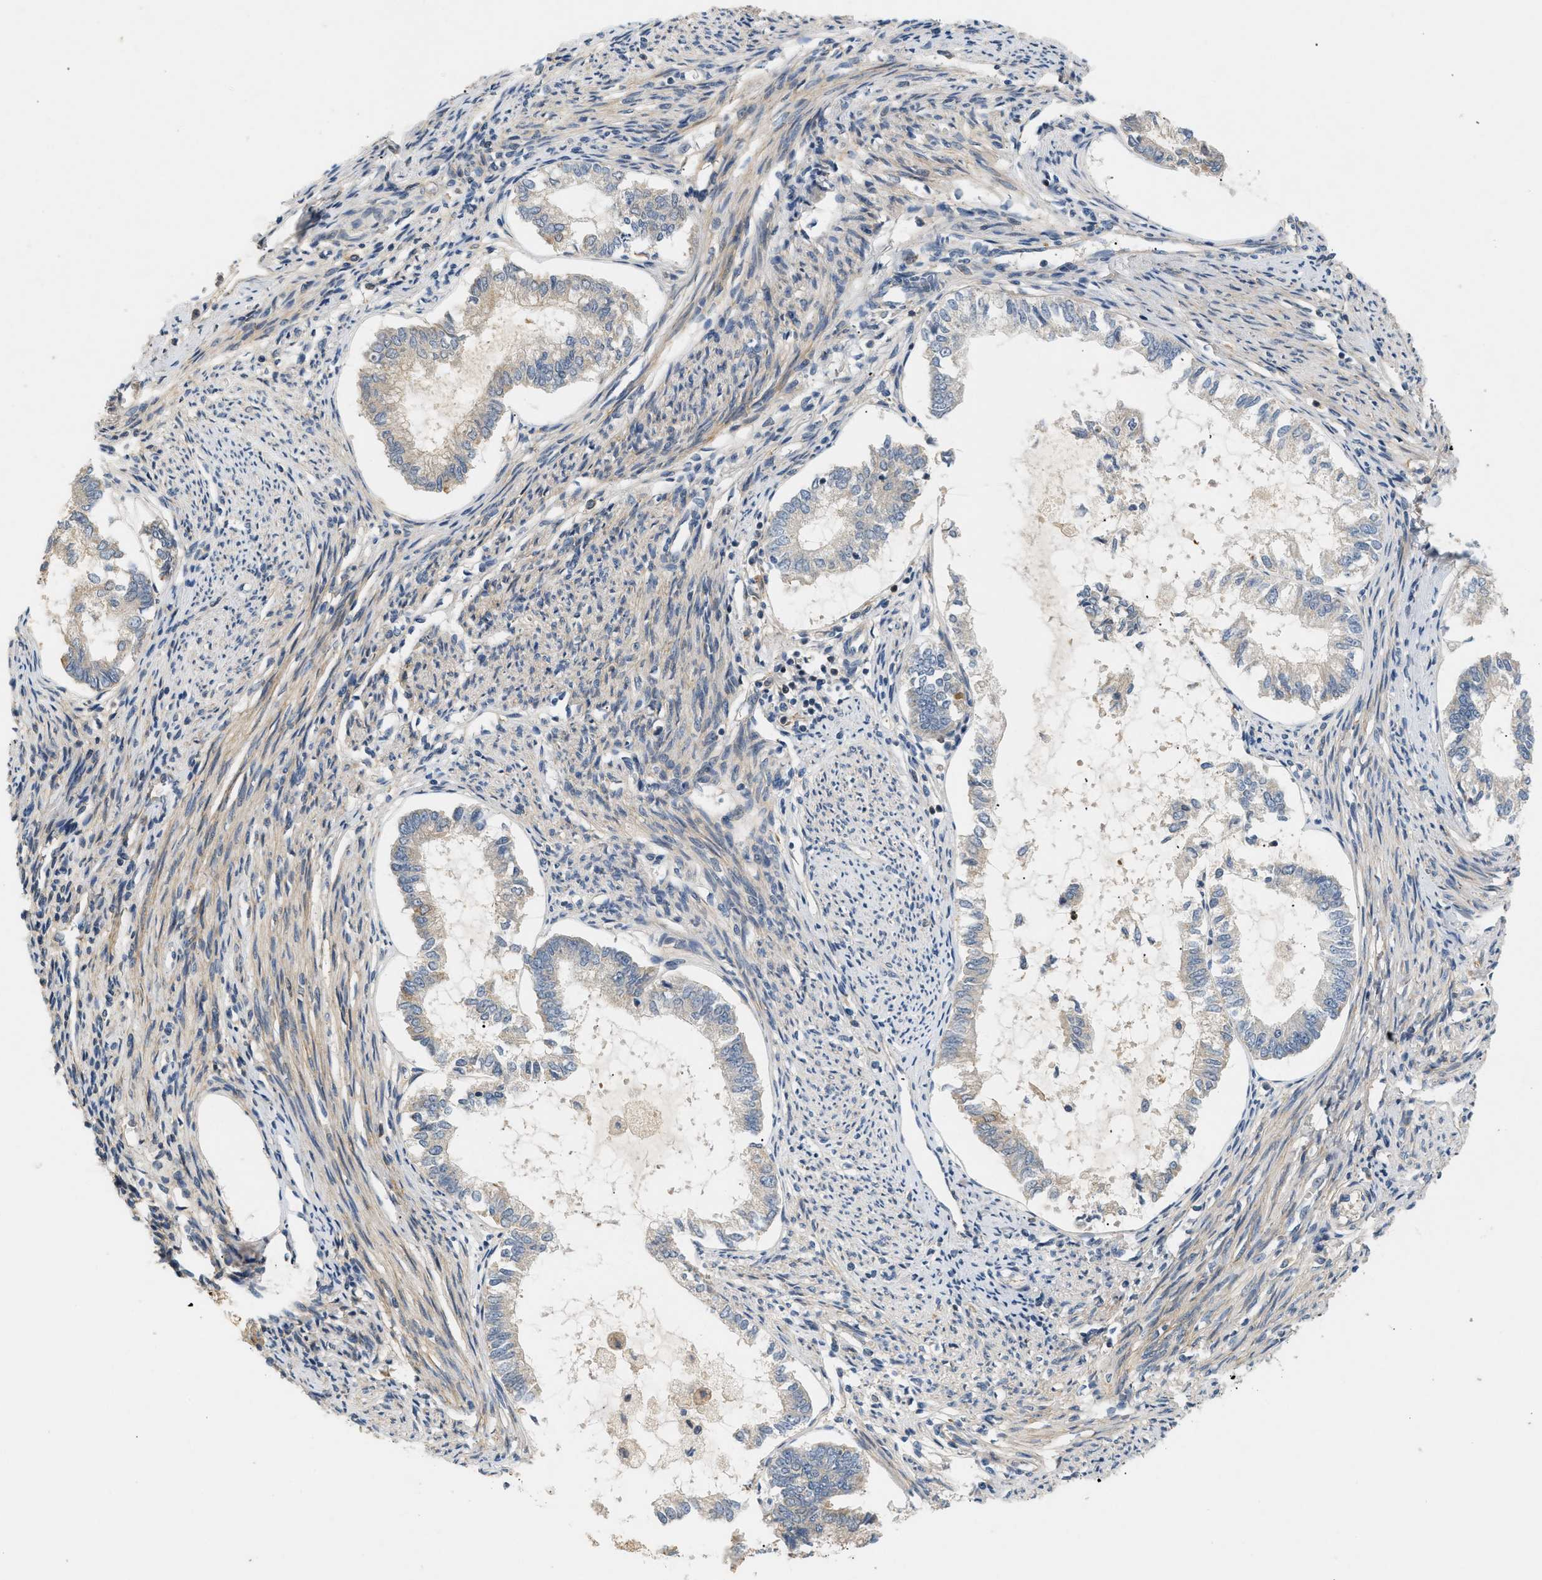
{"staining": {"intensity": "weak", "quantity": "<25%", "location": "cytoplasmic/membranous"}, "tissue": "endometrial cancer", "cell_type": "Tumor cells", "image_type": "cancer", "snomed": [{"axis": "morphology", "description": "Adenocarcinoma, NOS"}, {"axis": "topography", "description": "Endometrium"}], "caption": "Immunohistochemical staining of human endometrial cancer (adenocarcinoma) demonstrates no significant expression in tumor cells.", "gene": "FARS2", "patient": {"sex": "female", "age": 86}}